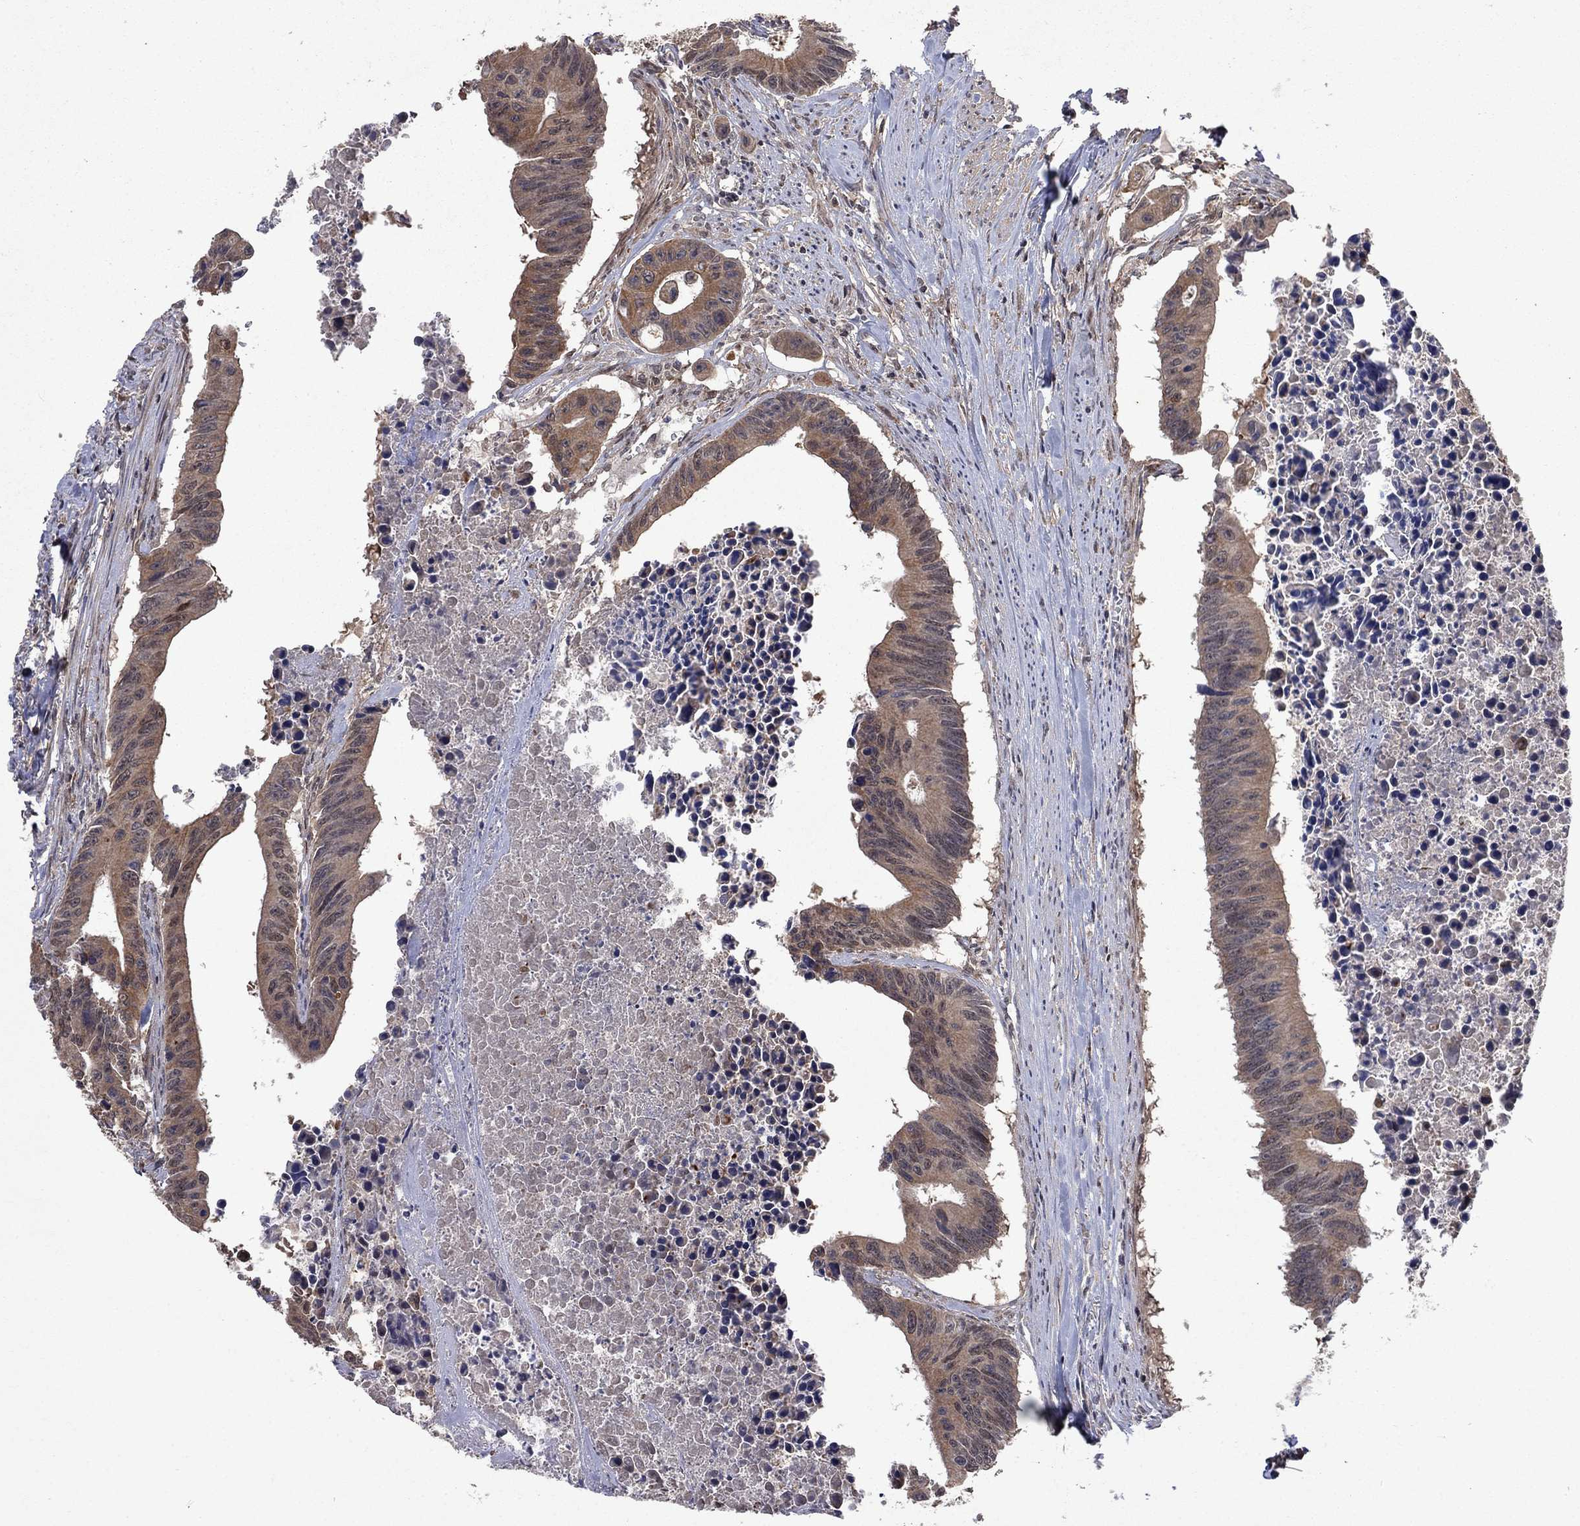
{"staining": {"intensity": "moderate", "quantity": ">75%", "location": "cytoplasmic/membranous"}, "tissue": "colorectal cancer", "cell_type": "Tumor cells", "image_type": "cancer", "snomed": [{"axis": "morphology", "description": "Adenocarcinoma, NOS"}, {"axis": "topography", "description": "Colon"}], "caption": "Immunohistochemical staining of human colorectal adenocarcinoma demonstrates moderate cytoplasmic/membranous protein positivity in about >75% of tumor cells.", "gene": "IAH1", "patient": {"sex": "female", "age": 87}}